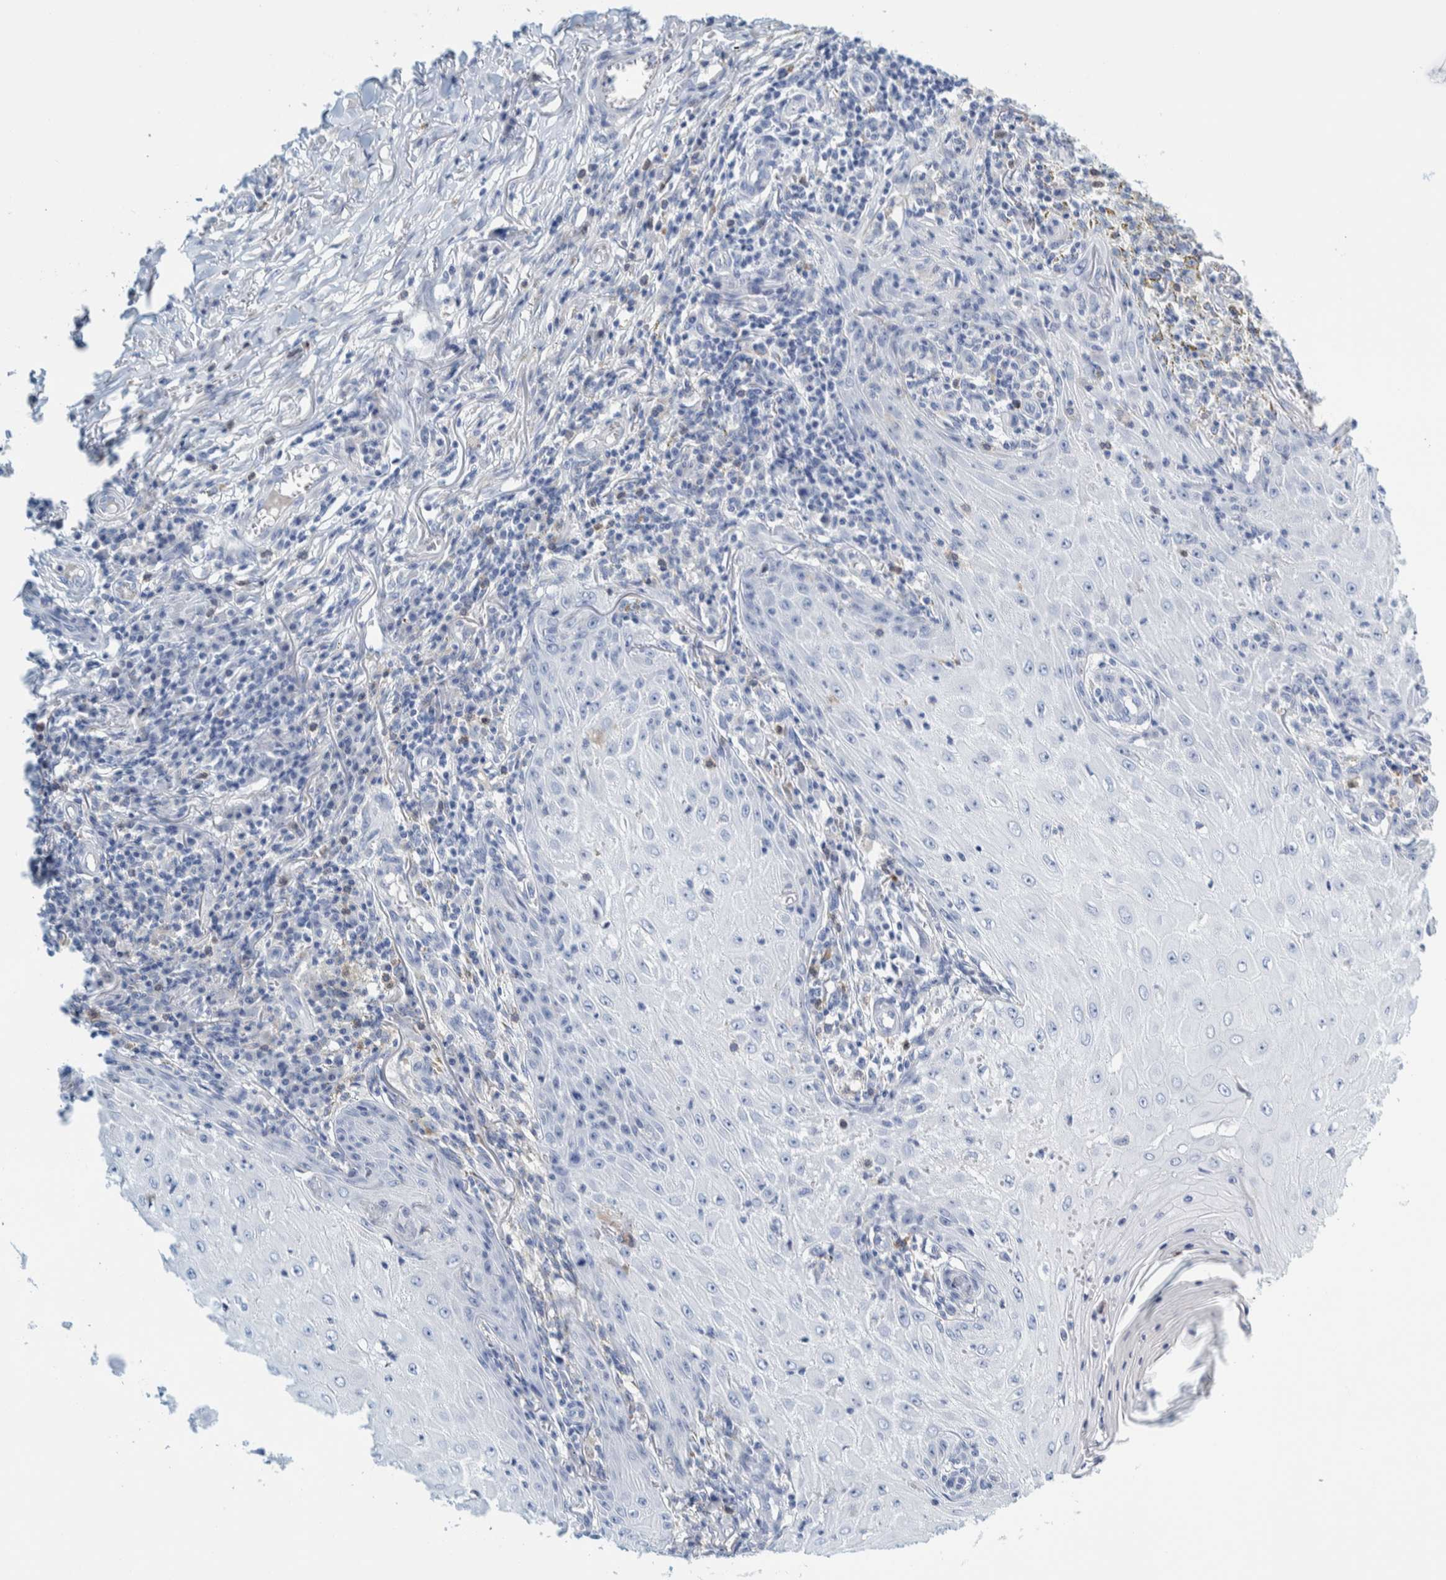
{"staining": {"intensity": "negative", "quantity": "none", "location": "none"}, "tissue": "skin cancer", "cell_type": "Tumor cells", "image_type": "cancer", "snomed": [{"axis": "morphology", "description": "Squamous cell carcinoma, NOS"}, {"axis": "topography", "description": "Skin"}], "caption": "Photomicrograph shows no significant protein expression in tumor cells of skin cancer.", "gene": "MOG", "patient": {"sex": "female", "age": 73}}